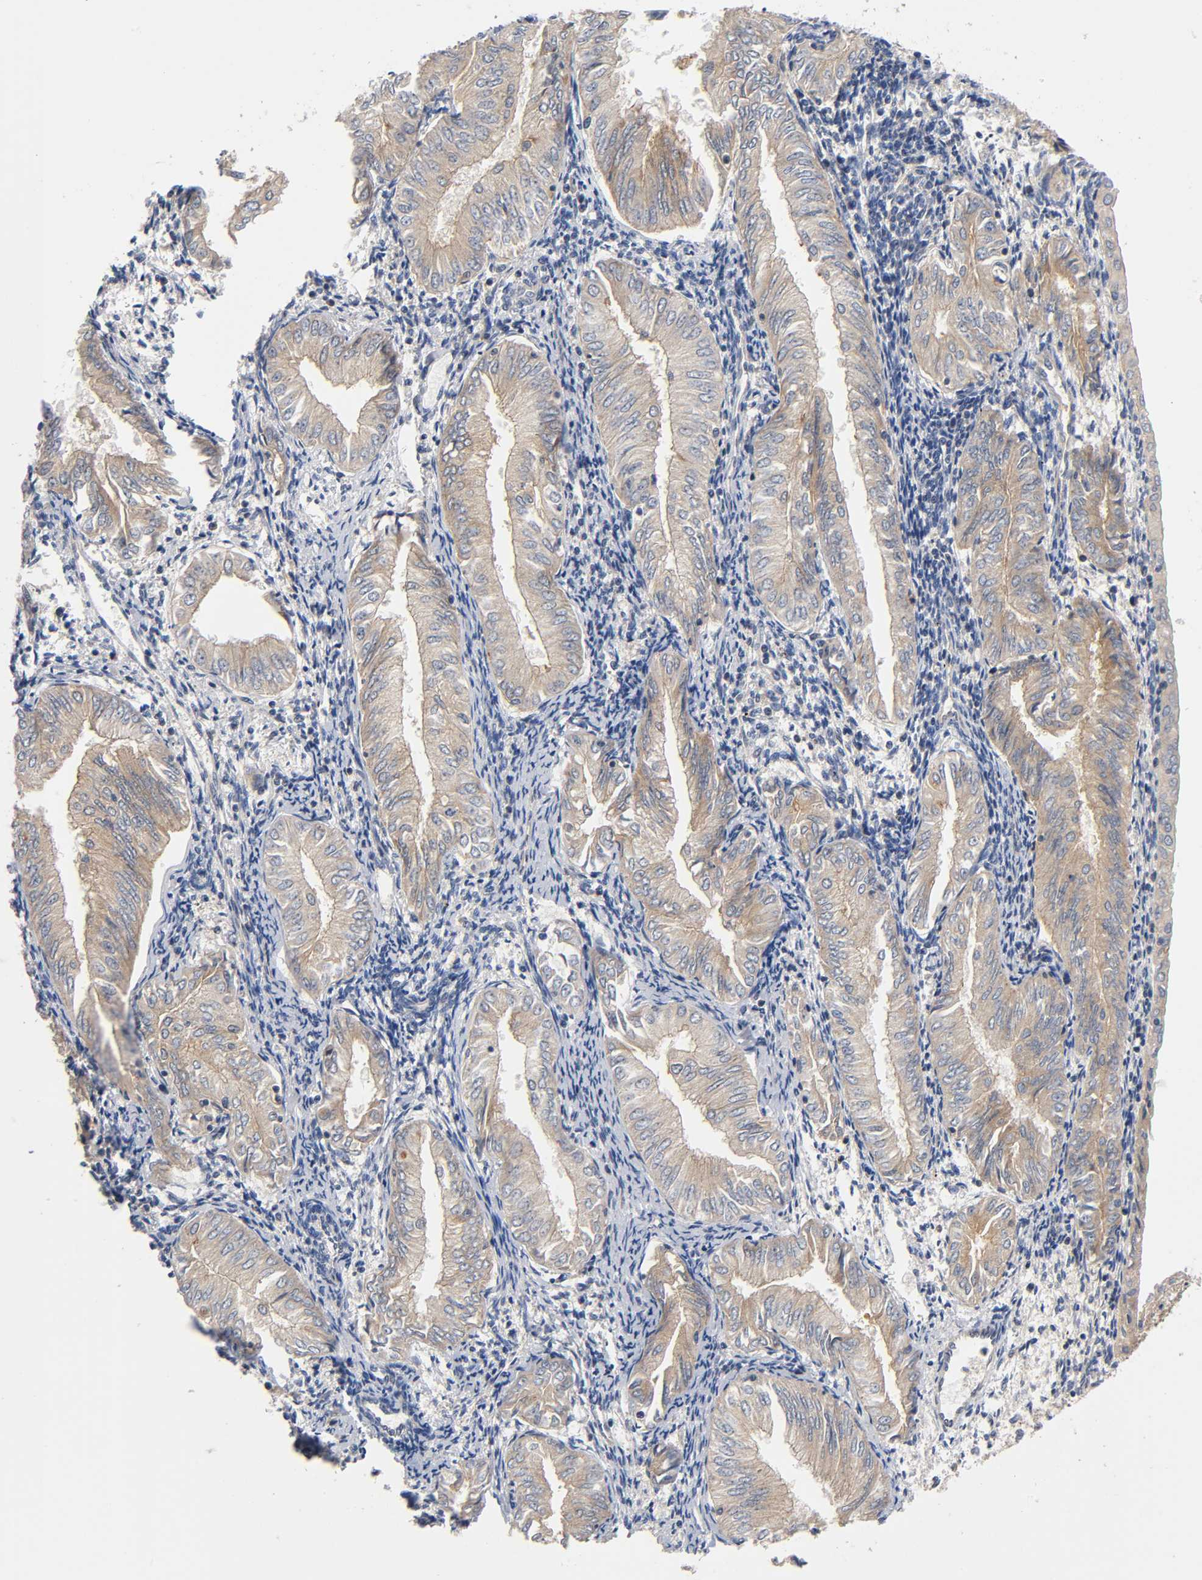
{"staining": {"intensity": "moderate", "quantity": "25%-75%", "location": "cytoplasmic/membranous"}, "tissue": "endometrial cancer", "cell_type": "Tumor cells", "image_type": "cancer", "snomed": [{"axis": "morphology", "description": "Adenocarcinoma, NOS"}, {"axis": "topography", "description": "Endometrium"}], "caption": "Endometrial cancer (adenocarcinoma) tissue shows moderate cytoplasmic/membranous staining in about 25%-75% of tumor cells", "gene": "PRKAB1", "patient": {"sex": "female", "age": 53}}